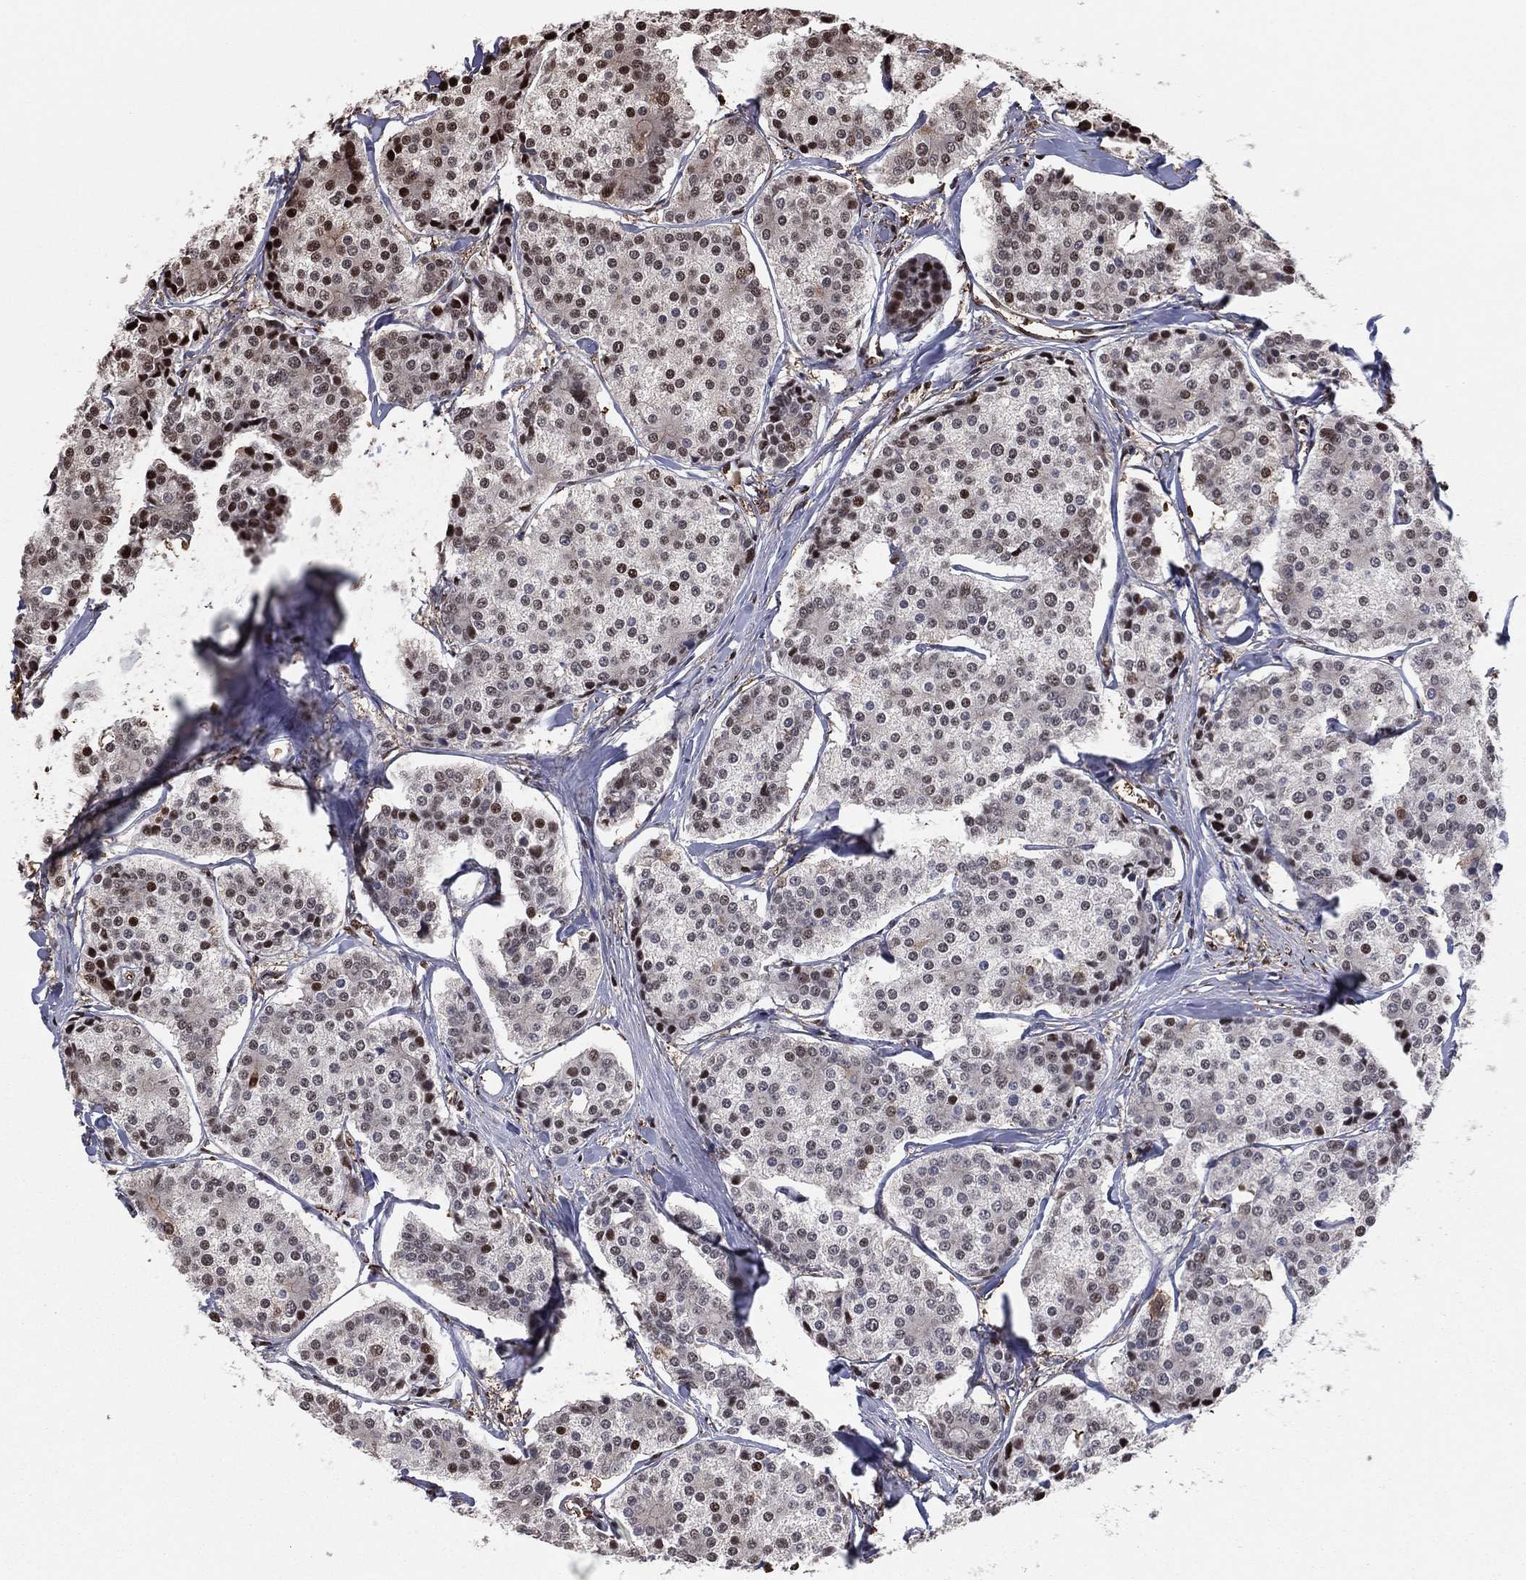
{"staining": {"intensity": "moderate", "quantity": "<25%", "location": "nuclear"}, "tissue": "carcinoid", "cell_type": "Tumor cells", "image_type": "cancer", "snomed": [{"axis": "morphology", "description": "Carcinoid, malignant, NOS"}, {"axis": "topography", "description": "Small intestine"}], "caption": "IHC of human carcinoid displays low levels of moderate nuclear positivity in about <25% of tumor cells.", "gene": "GAPDH", "patient": {"sex": "female", "age": 65}}